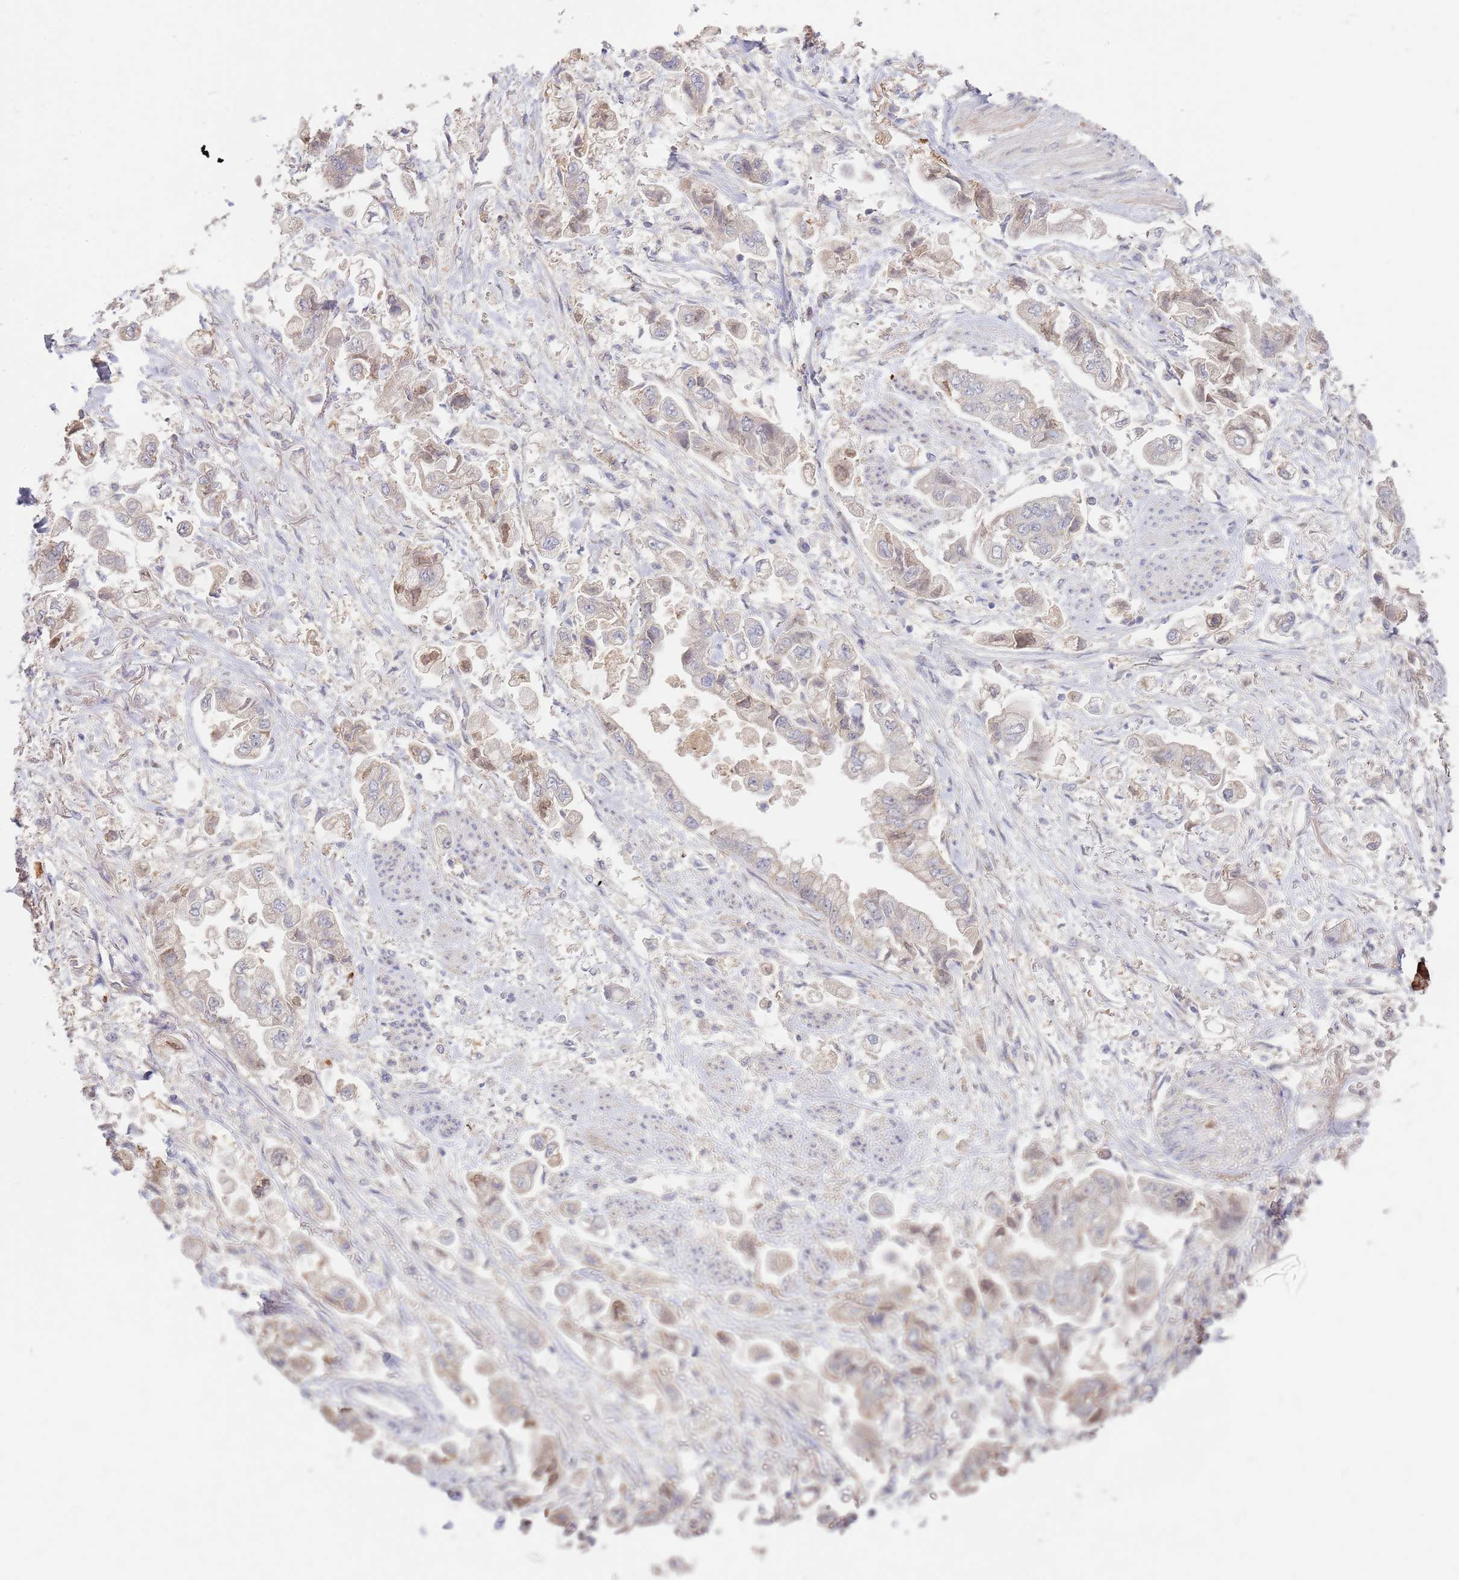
{"staining": {"intensity": "weak", "quantity": "25%-75%", "location": "cytoplasmic/membranous"}, "tissue": "stomach cancer", "cell_type": "Tumor cells", "image_type": "cancer", "snomed": [{"axis": "morphology", "description": "Adenocarcinoma, NOS"}, {"axis": "topography", "description": "Stomach"}], "caption": "Protein expression analysis of human stomach cancer (adenocarcinoma) reveals weak cytoplasmic/membranous positivity in approximately 25%-75% of tumor cells.", "gene": "MPEG1", "patient": {"sex": "male", "age": 62}}